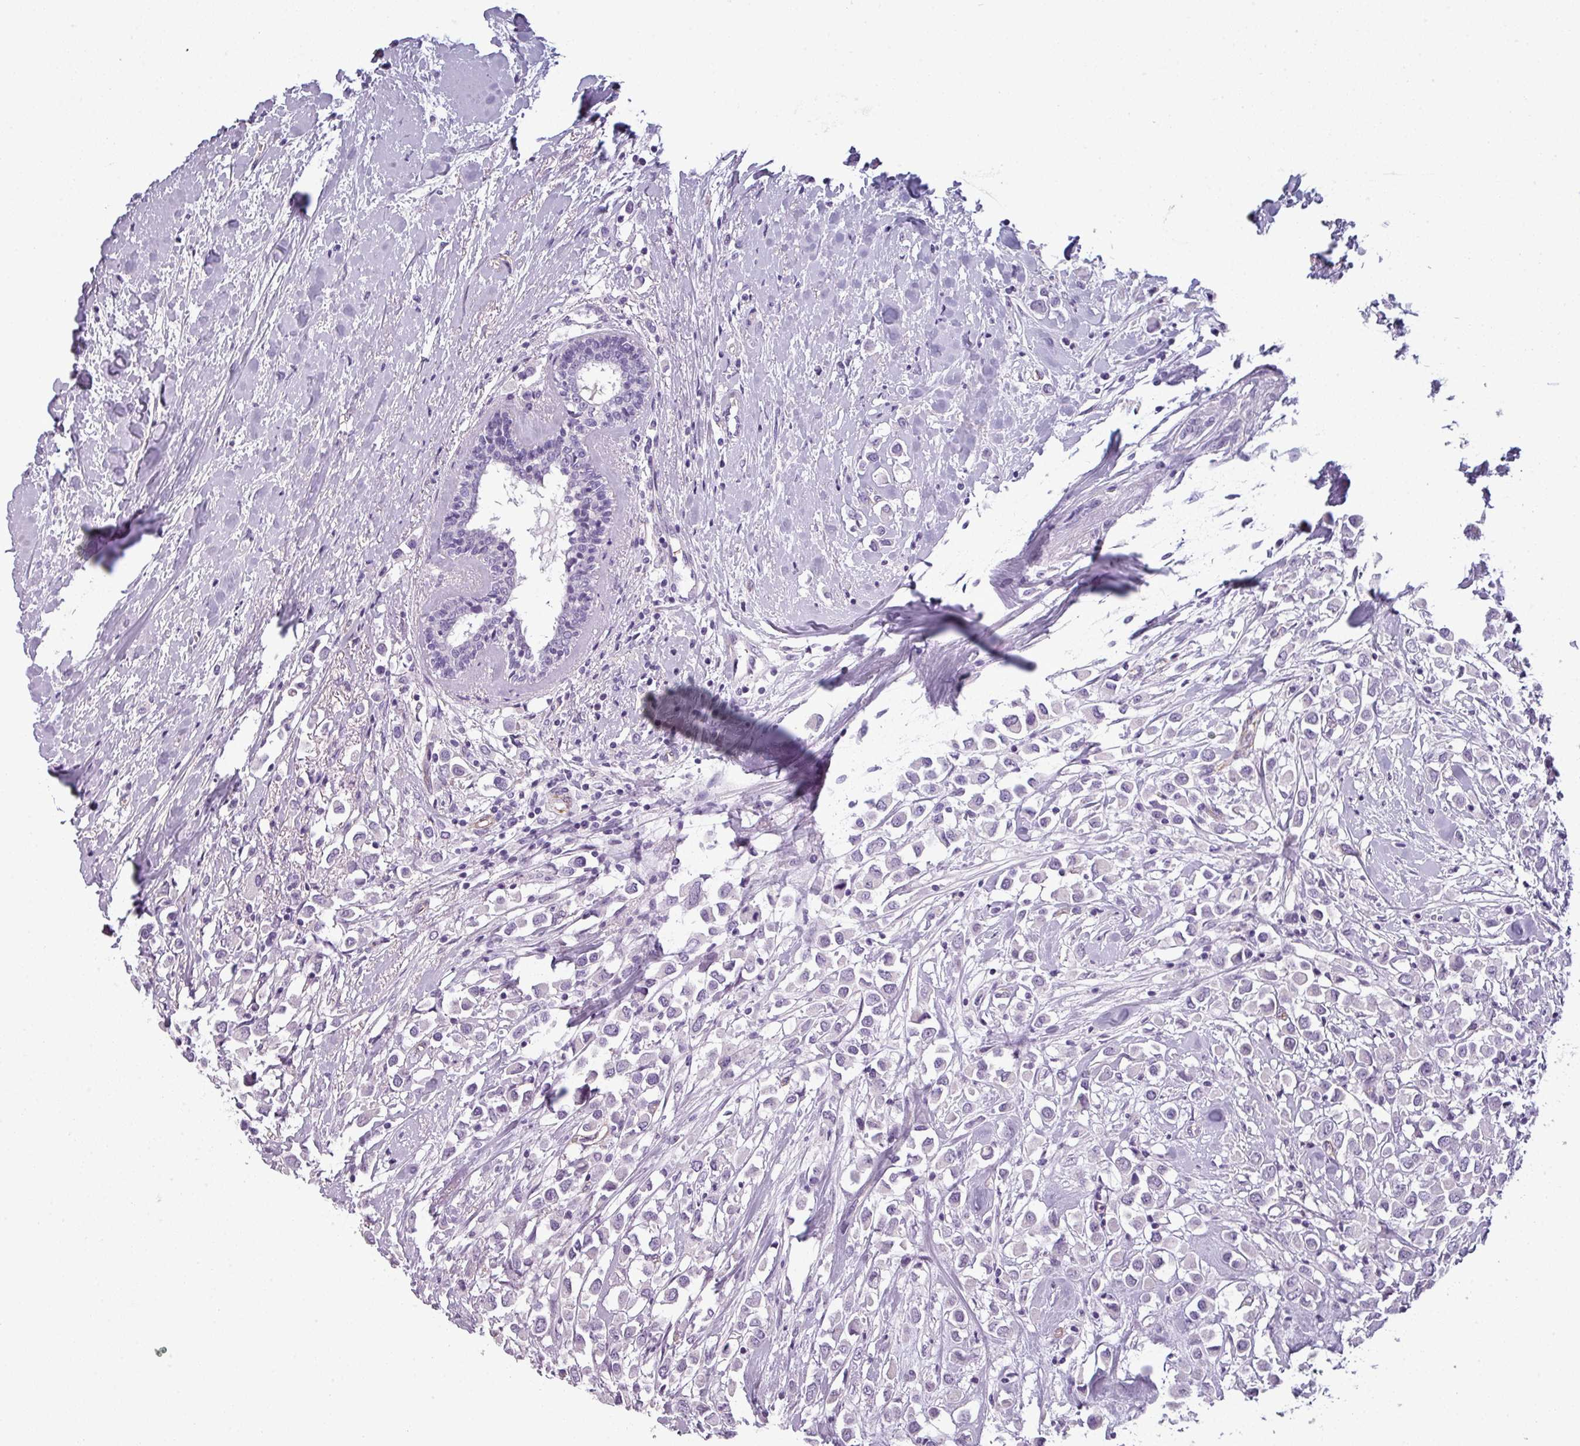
{"staining": {"intensity": "negative", "quantity": "none", "location": "none"}, "tissue": "breast cancer", "cell_type": "Tumor cells", "image_type": "cancer", "snomed": [{"axis": "morphology", "description": "Duct carcinoma"}, {"axis": "topography", "description": "Breast"}], "caption": "Photomicrograph shows no protein positivity in tumor cells of breast cancer tissue.", "gene": "AREL1", "patient": {"sex": "female", "age": 87}}